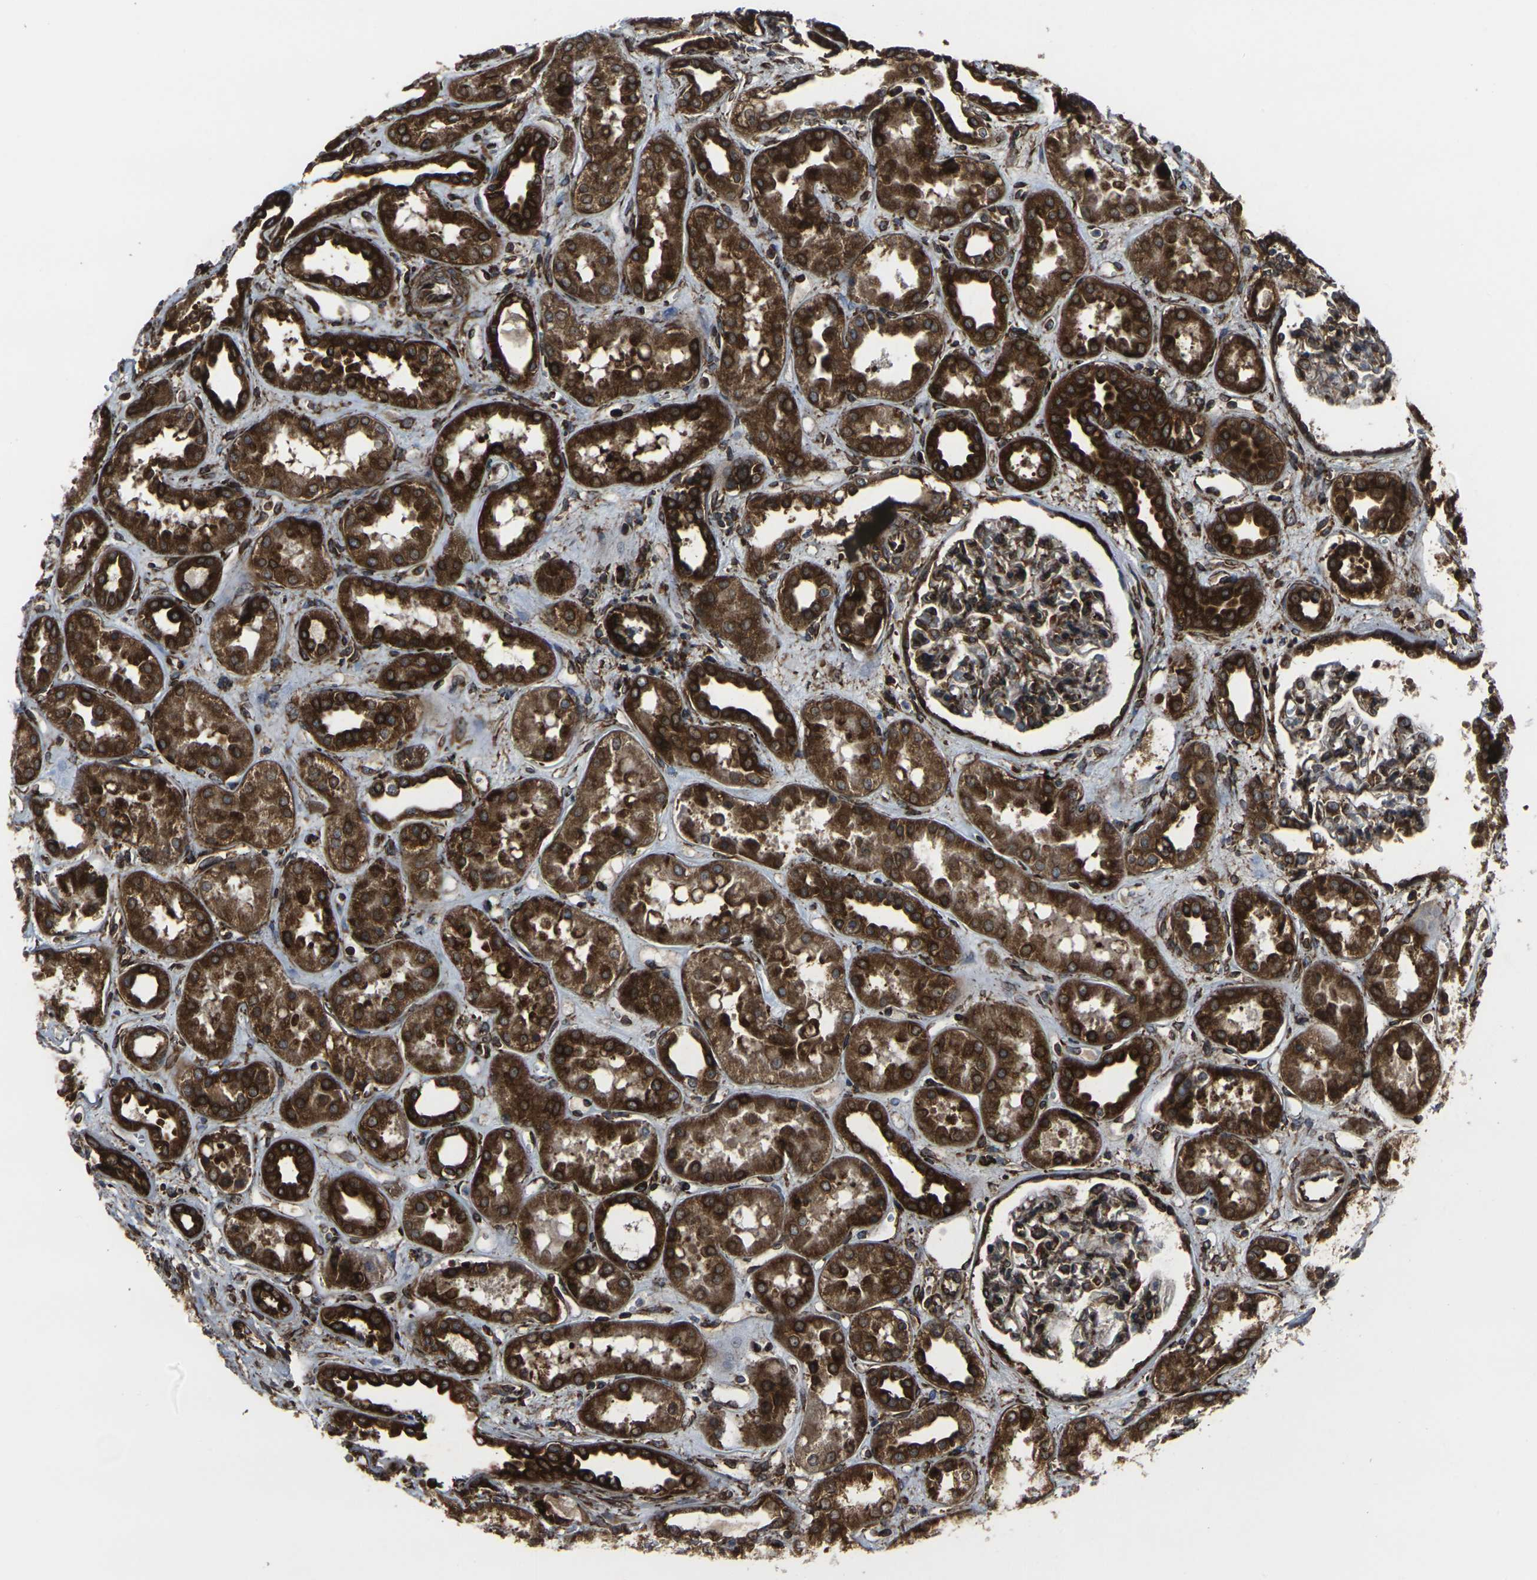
{"staining": {"intensity": "strong", "quantity": ">75%", "location": "cytoplasmic/membranous"}, "tissue": "kidney", "cell_type": "Cells in glomeruli", "image_type": "normal", "snomed": [{"axis": "morphology", "description": "Normal tissue, NOS"}, {"axis": "topography", "description": "Kidney"}], "caption": "This histopathology image displays immunohistochemistry (IHC) staining of benign human kidney, with high strong cytoplasmic/membranous staining in approximately >75% of cells in glomeruli.", "gene": "MARCHF2", "patient": {"sex": "male", "age": 59}}